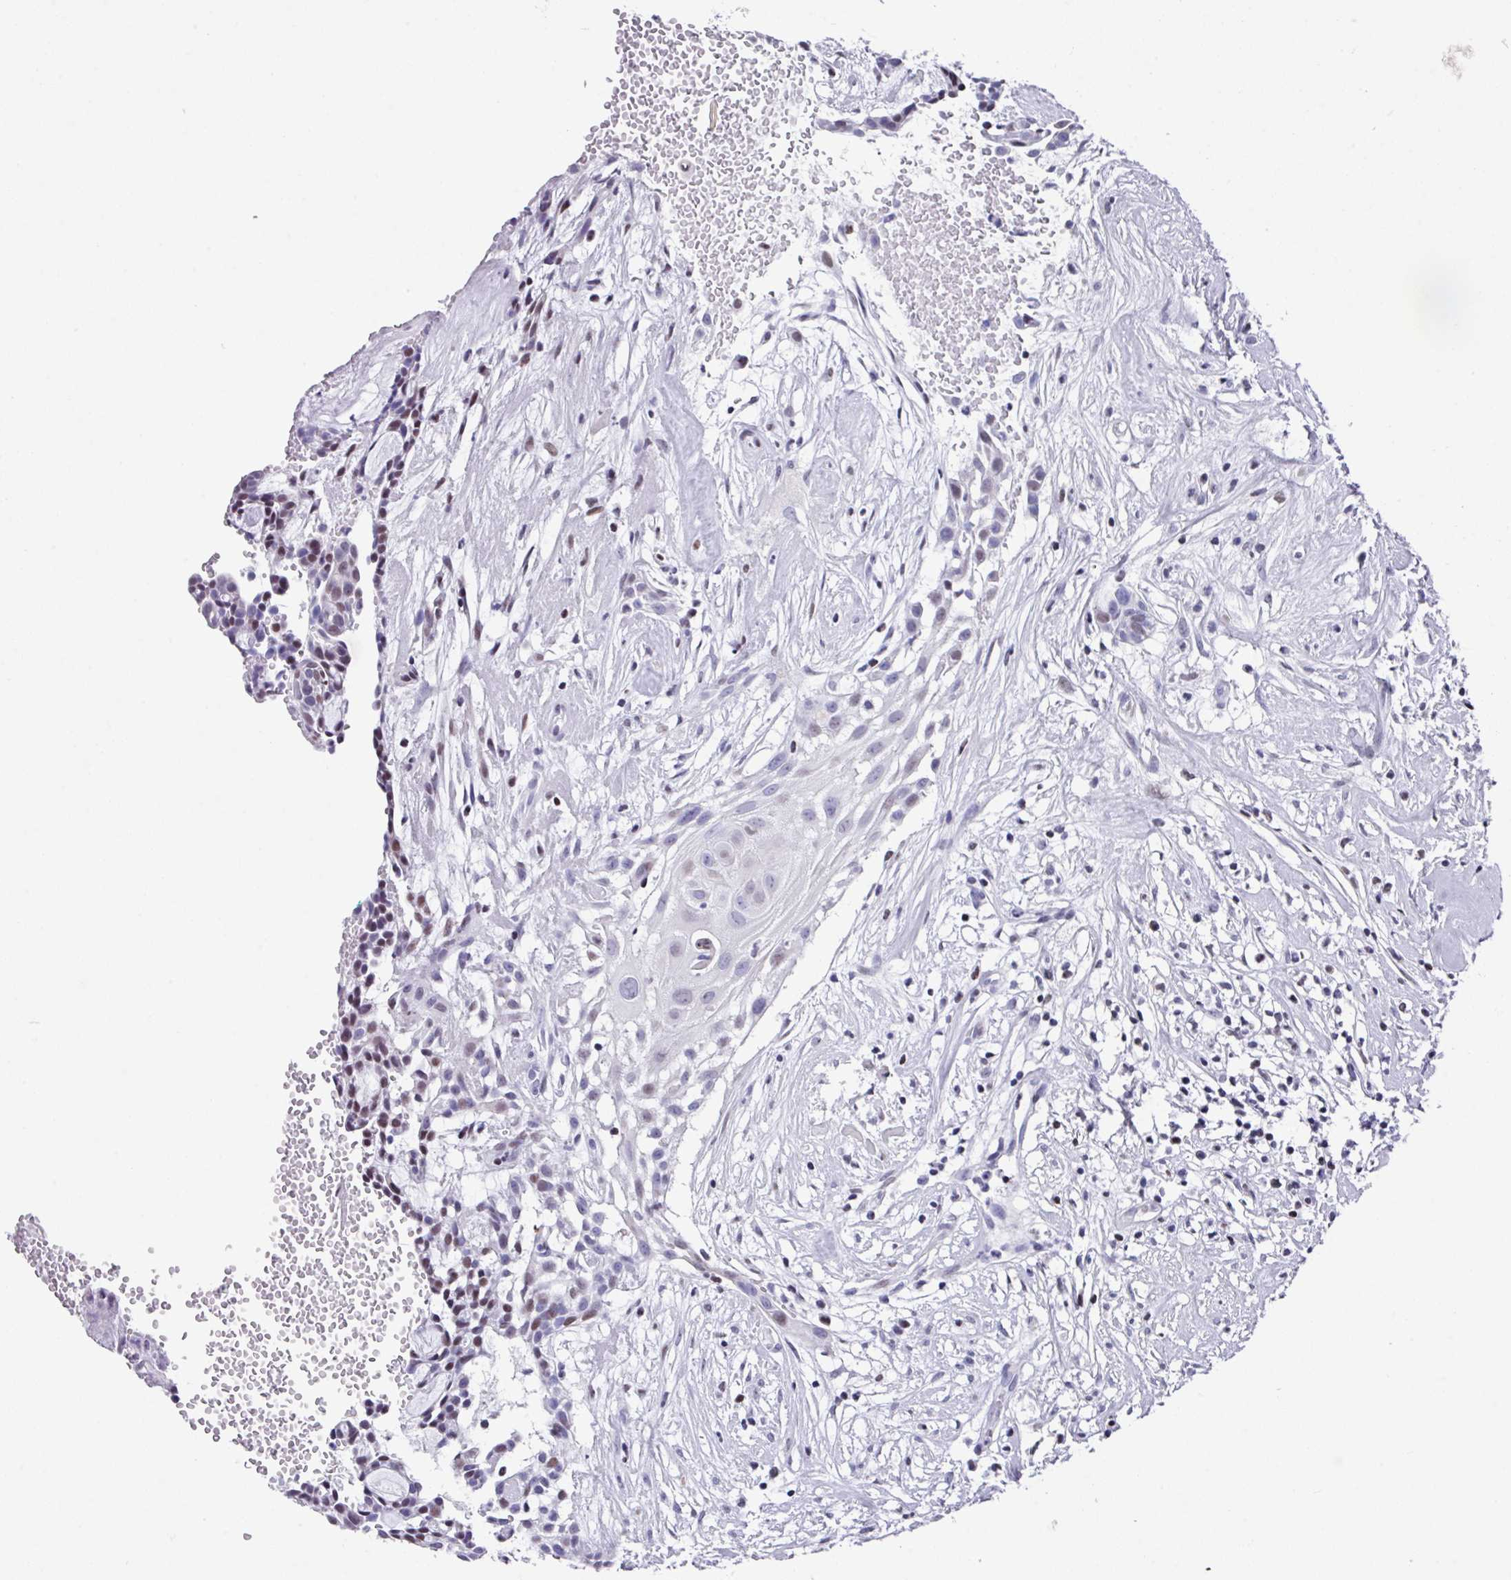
{"staining": {"intensity": "negative", "quantity": "none", "location": "none"}, "tissue": "head and neck cancer", "cell_type": "Tumor cells", "image_type": "cancer", "snomed": [{"axis": "morphology", "description": "Adenocarcinoma, NOS"}, {"axis": "topography", "description": "Subcutis"}, {"axis": "topography", "description": "Head-Neck"}], "caption": "A micrograph of human head and neck adenocarcinoma is negative for staining in tumor cells.", "gene": "TCF3", "patient": {"sex": "female", "age": 73}}